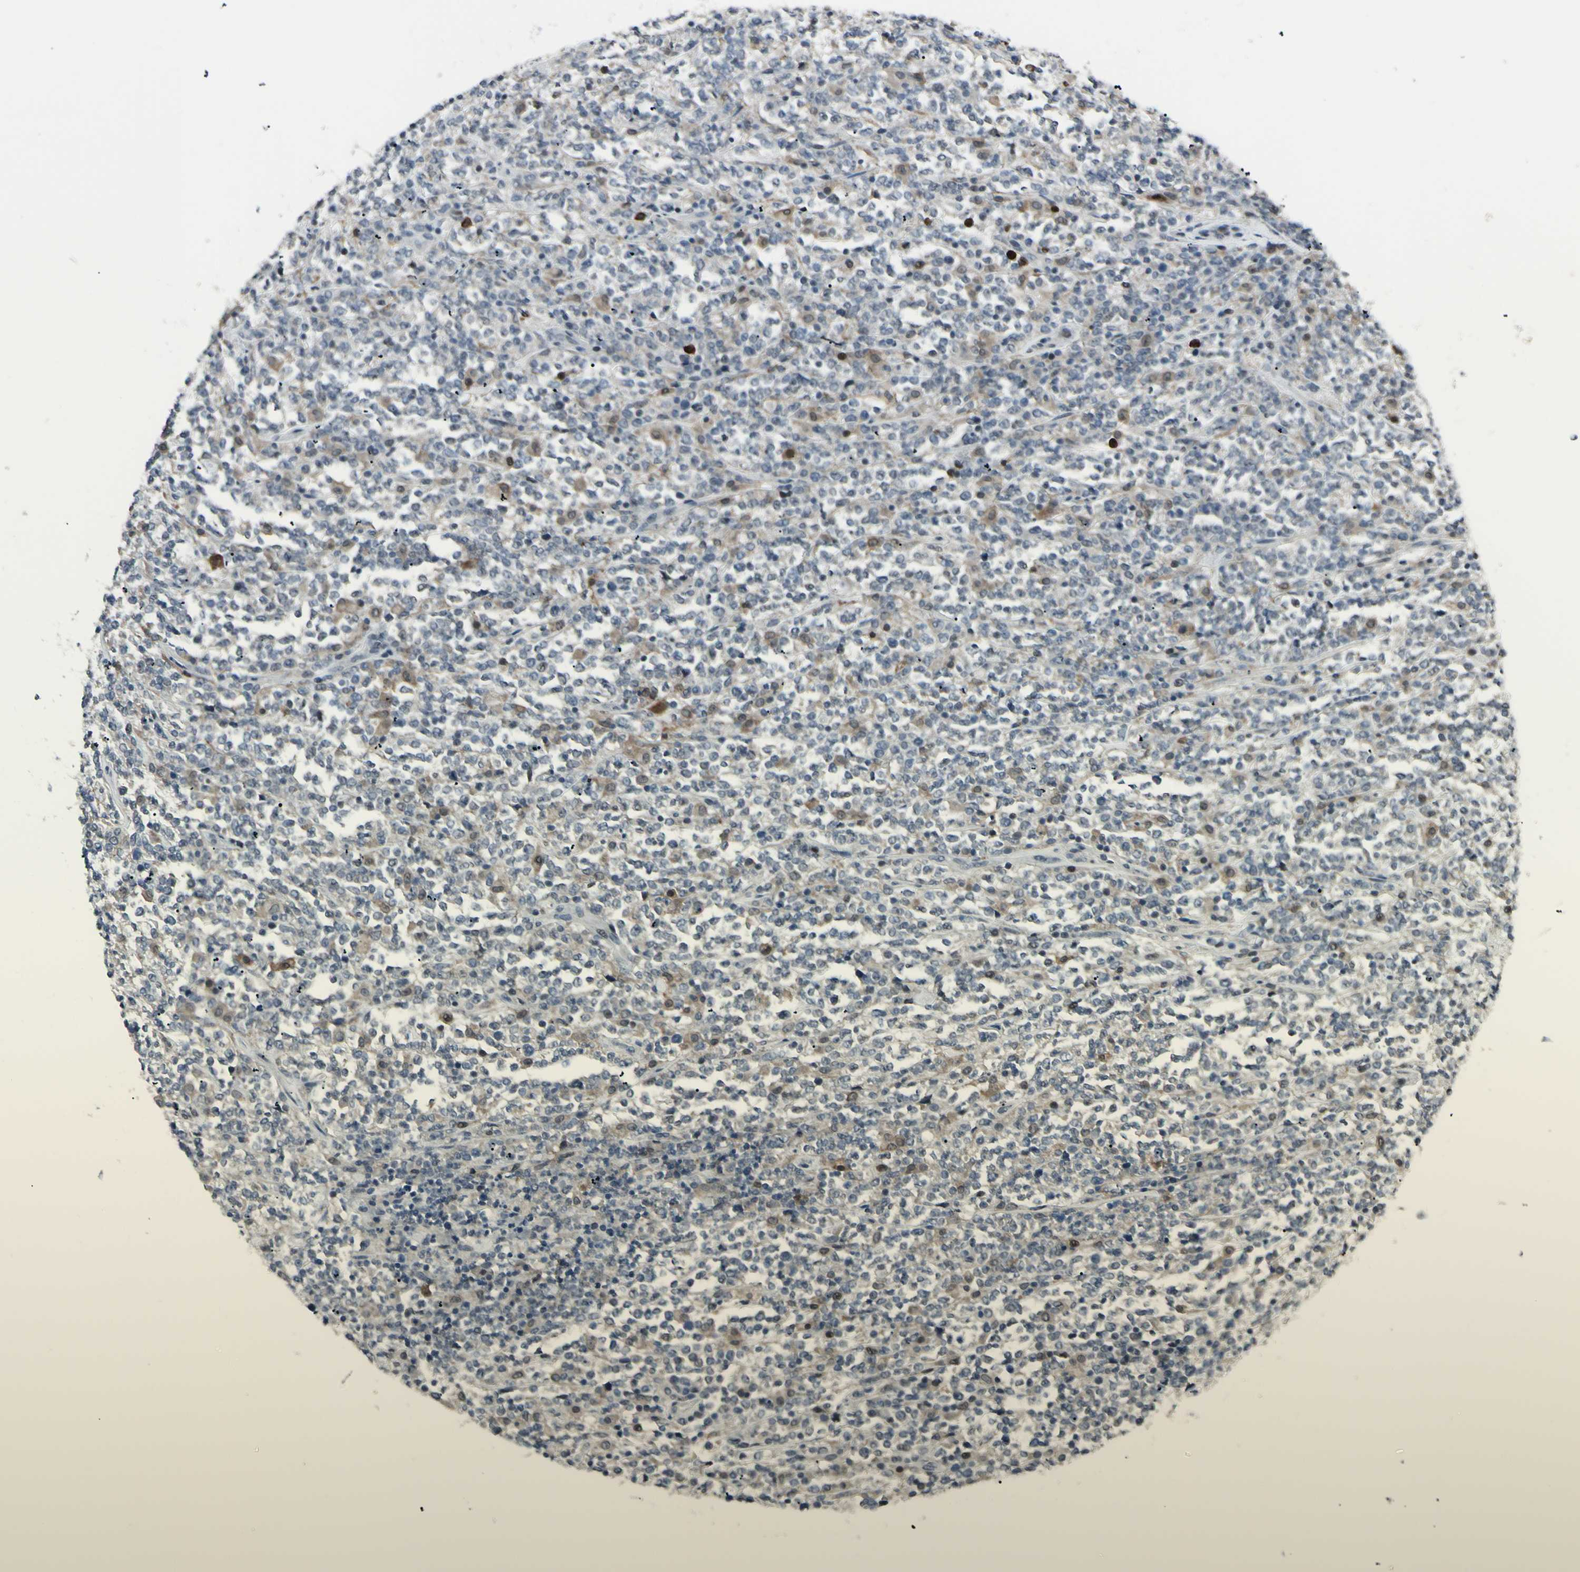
{"staining": {"intensity": "negative", "quantity": "none", "location": "none"}, "tissue": "lymphoma", "cell_type": "Tumor cells", "image_type": "cancer", "snomed": [{"axis": "morphology", "description": "Malignant lymphoma, non-Hodgkin's type, High grade"}, {"axis": "topography", "description": "Soft tissue"}], "caption": "DAB (3,3'-diaminobenzidine) immunohistochemical staining of lymphoma exhibits no significant expression in tumor cells.", "gene": "ETNK1", "patient": {"sex": "male", "age": 18}}